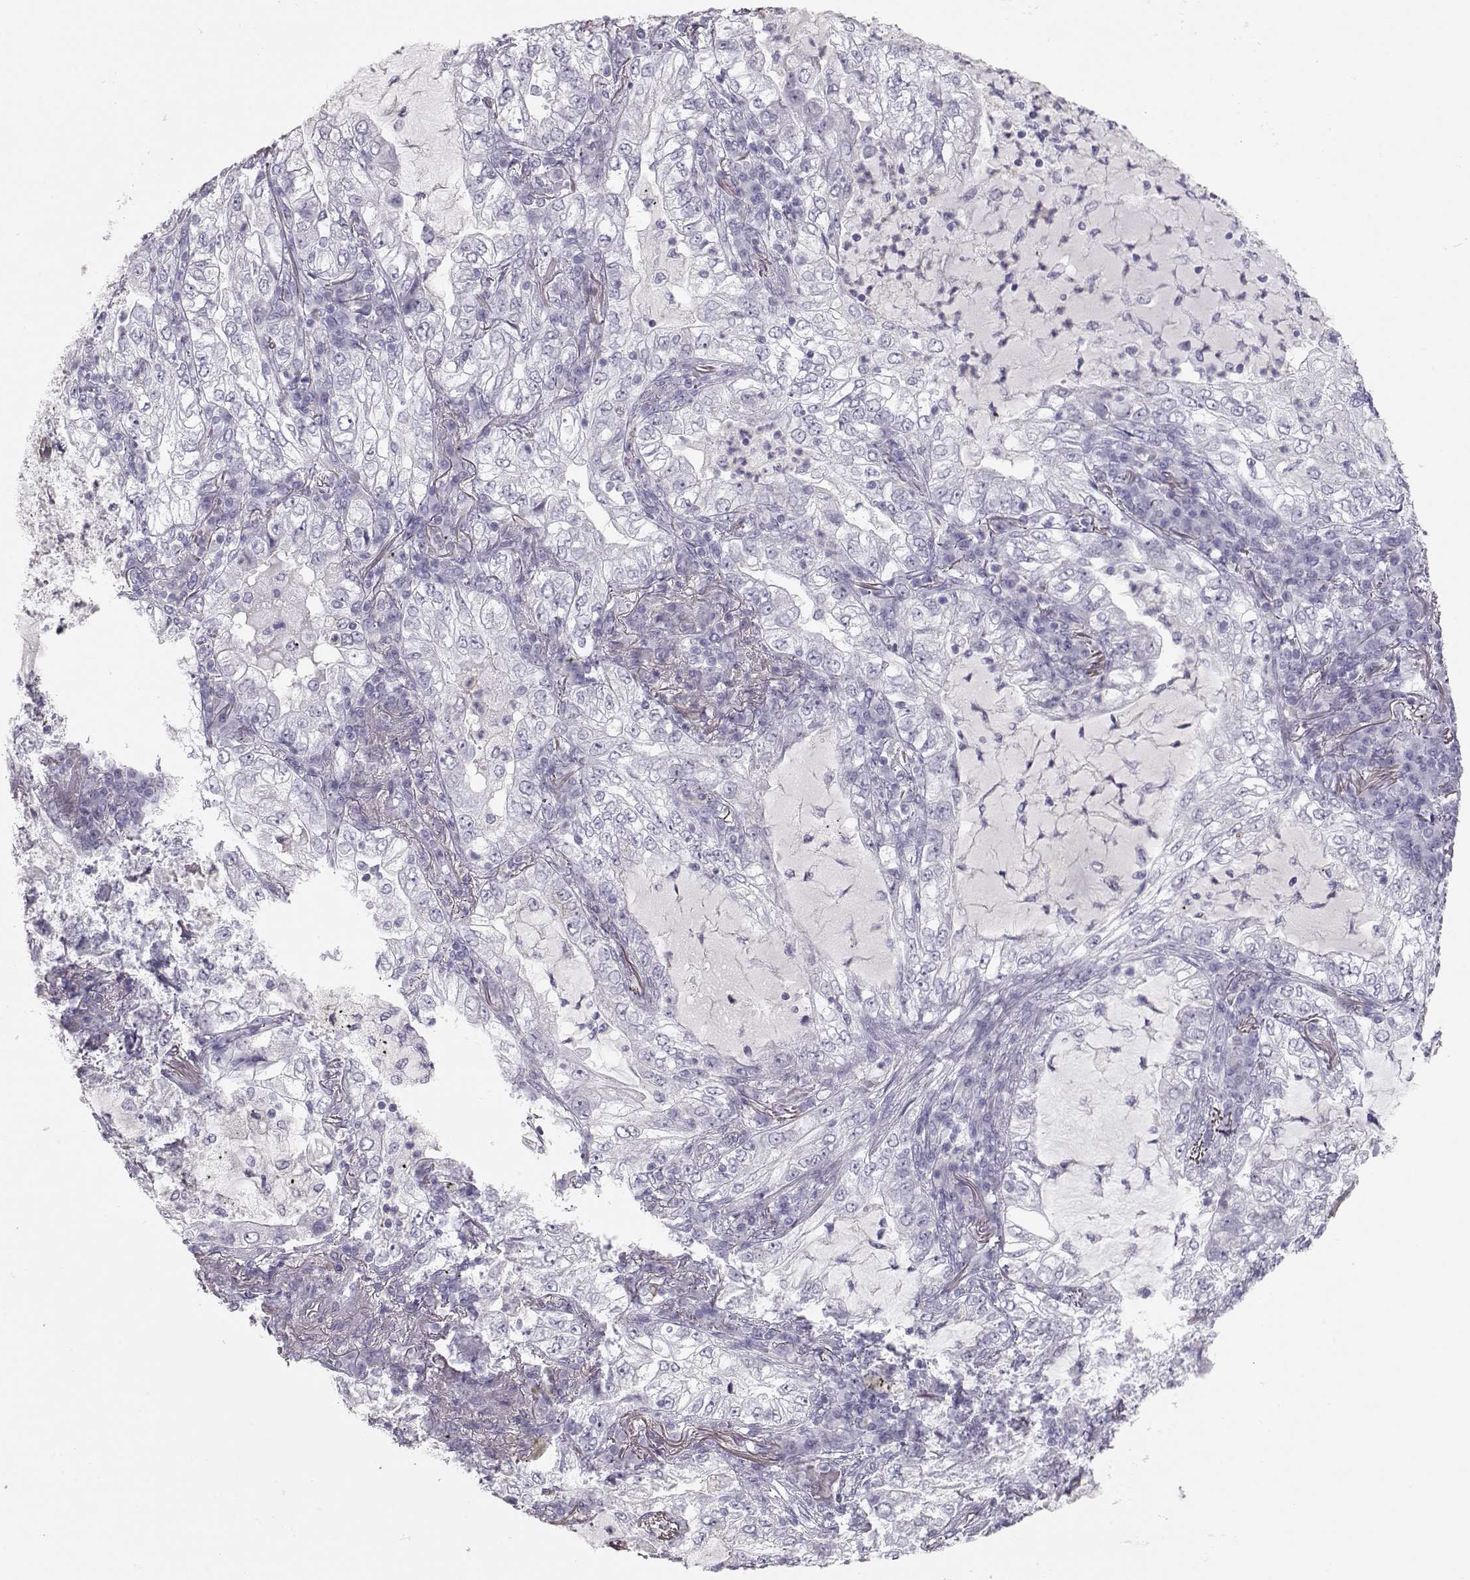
{"staining": {"intensity": "negative", "quantity": "none", "location": "none"}, "tissue": "lung cancer", "cell_type": "Tumor cells", "image_type": "cancer", "snomed": [{"axis": "morphology", "description": "Adenocarcinoma, NOS"}, {"axis": "topography", "description": "Lung"}], "caption": "Immunohistochemistry of human adenocarcinoma (lung) exhibits no expression in tumor cells. (DAB immunohistochemistry (IHC), high magnification).", "gene": "MIP", "patient": {"sex": "female", "age": 73}}